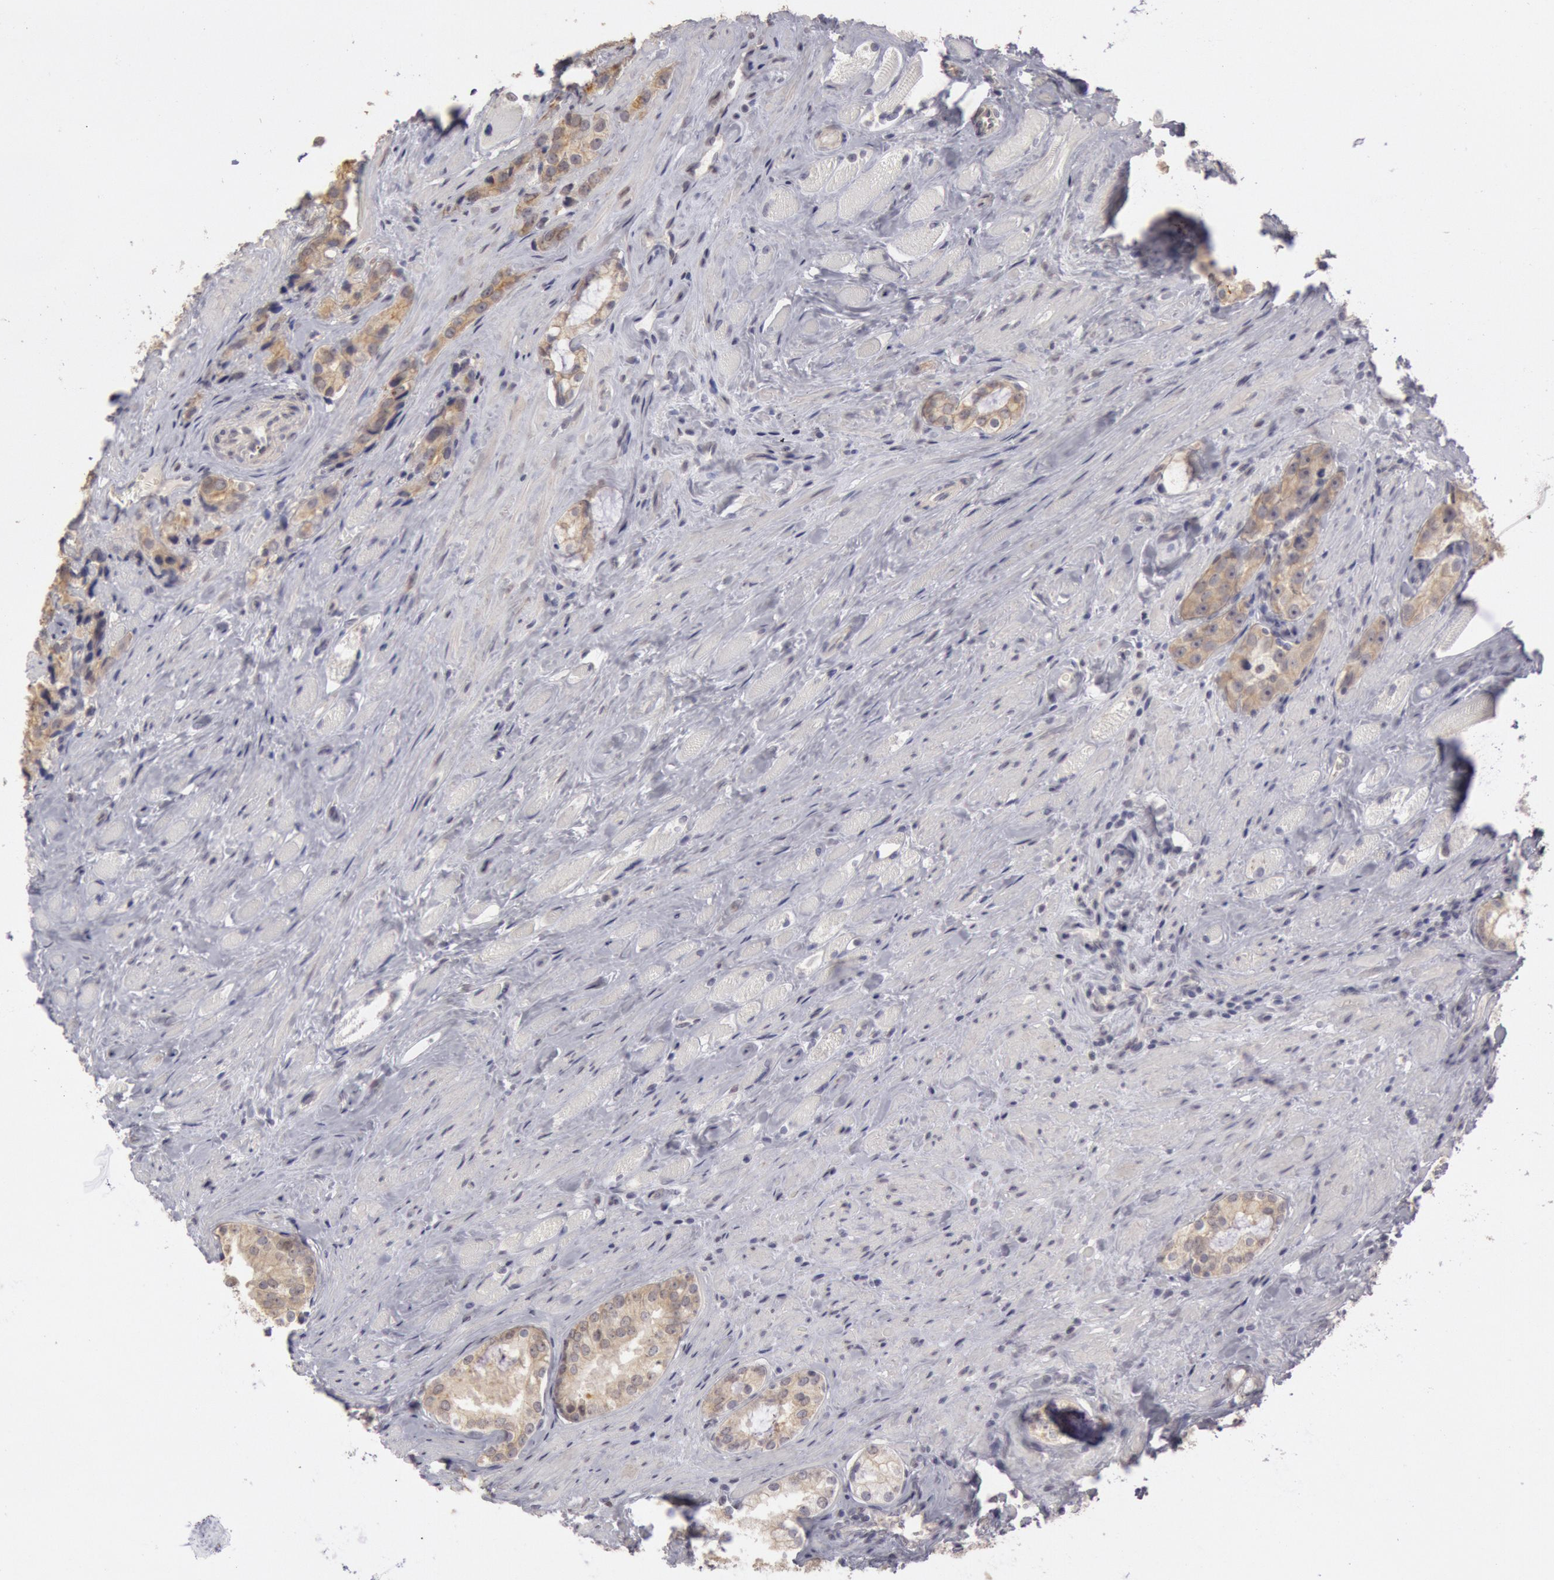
{"staining": {"intensity": "negative", "quantity": "none", "location": "none"}, "tissue": "prostate cancer", "cell_type": "Tumor cells", "image_type": "cancer", "snomed": [{"axis": "morphology", "description": "Adenocarcinoma, Medium grade"}, {"axis": "topography", "description": "Prostate"}], "caption": "Immunohistochemical staining of human prostate adenocarcinoma (medium-grade) shows no significant expression in tumor cells.", "gene": "RIMBP3C", "patient": {"sex": "male", "age": 73}}